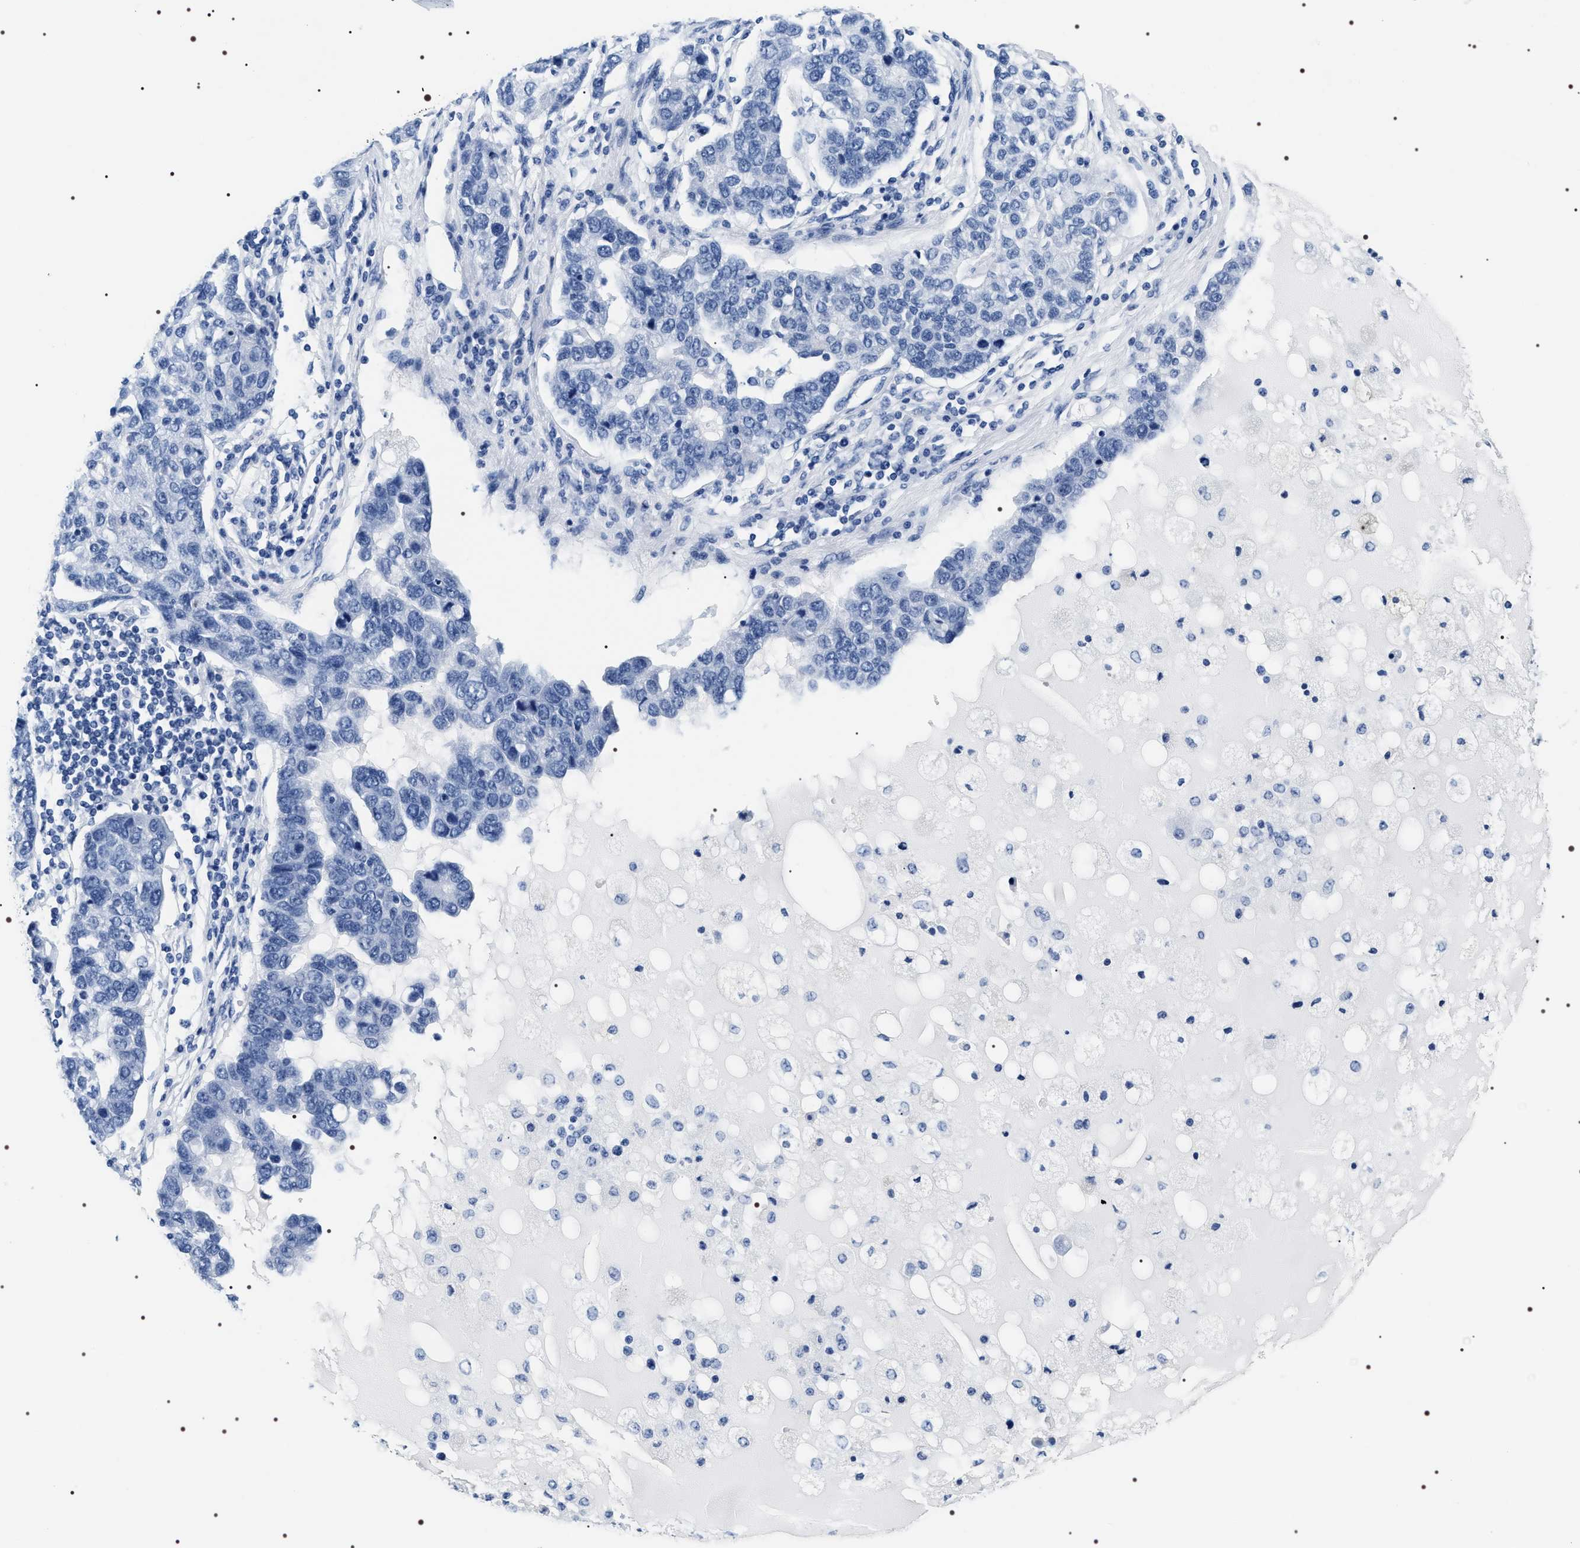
{"staining": {"intensity": "negative", "quantity": "none", "location": "none"}, "tissue": "pancreatic cancer", "cell_type": "Tumor cells", "image_type": "cancer", "snomed": [{"axis": "morphology", "description": "Adenocarcinoma, NOS"}, {"axis": "topography", "description": "Pancreas"}], "caption": "This is an immunohistochemistry photomicrograph of adenocarcinoma (pancreatic). There is no expression in tumor cells.", "gene": "ADH4", "patient": {"sex": "female", "age": 61}}